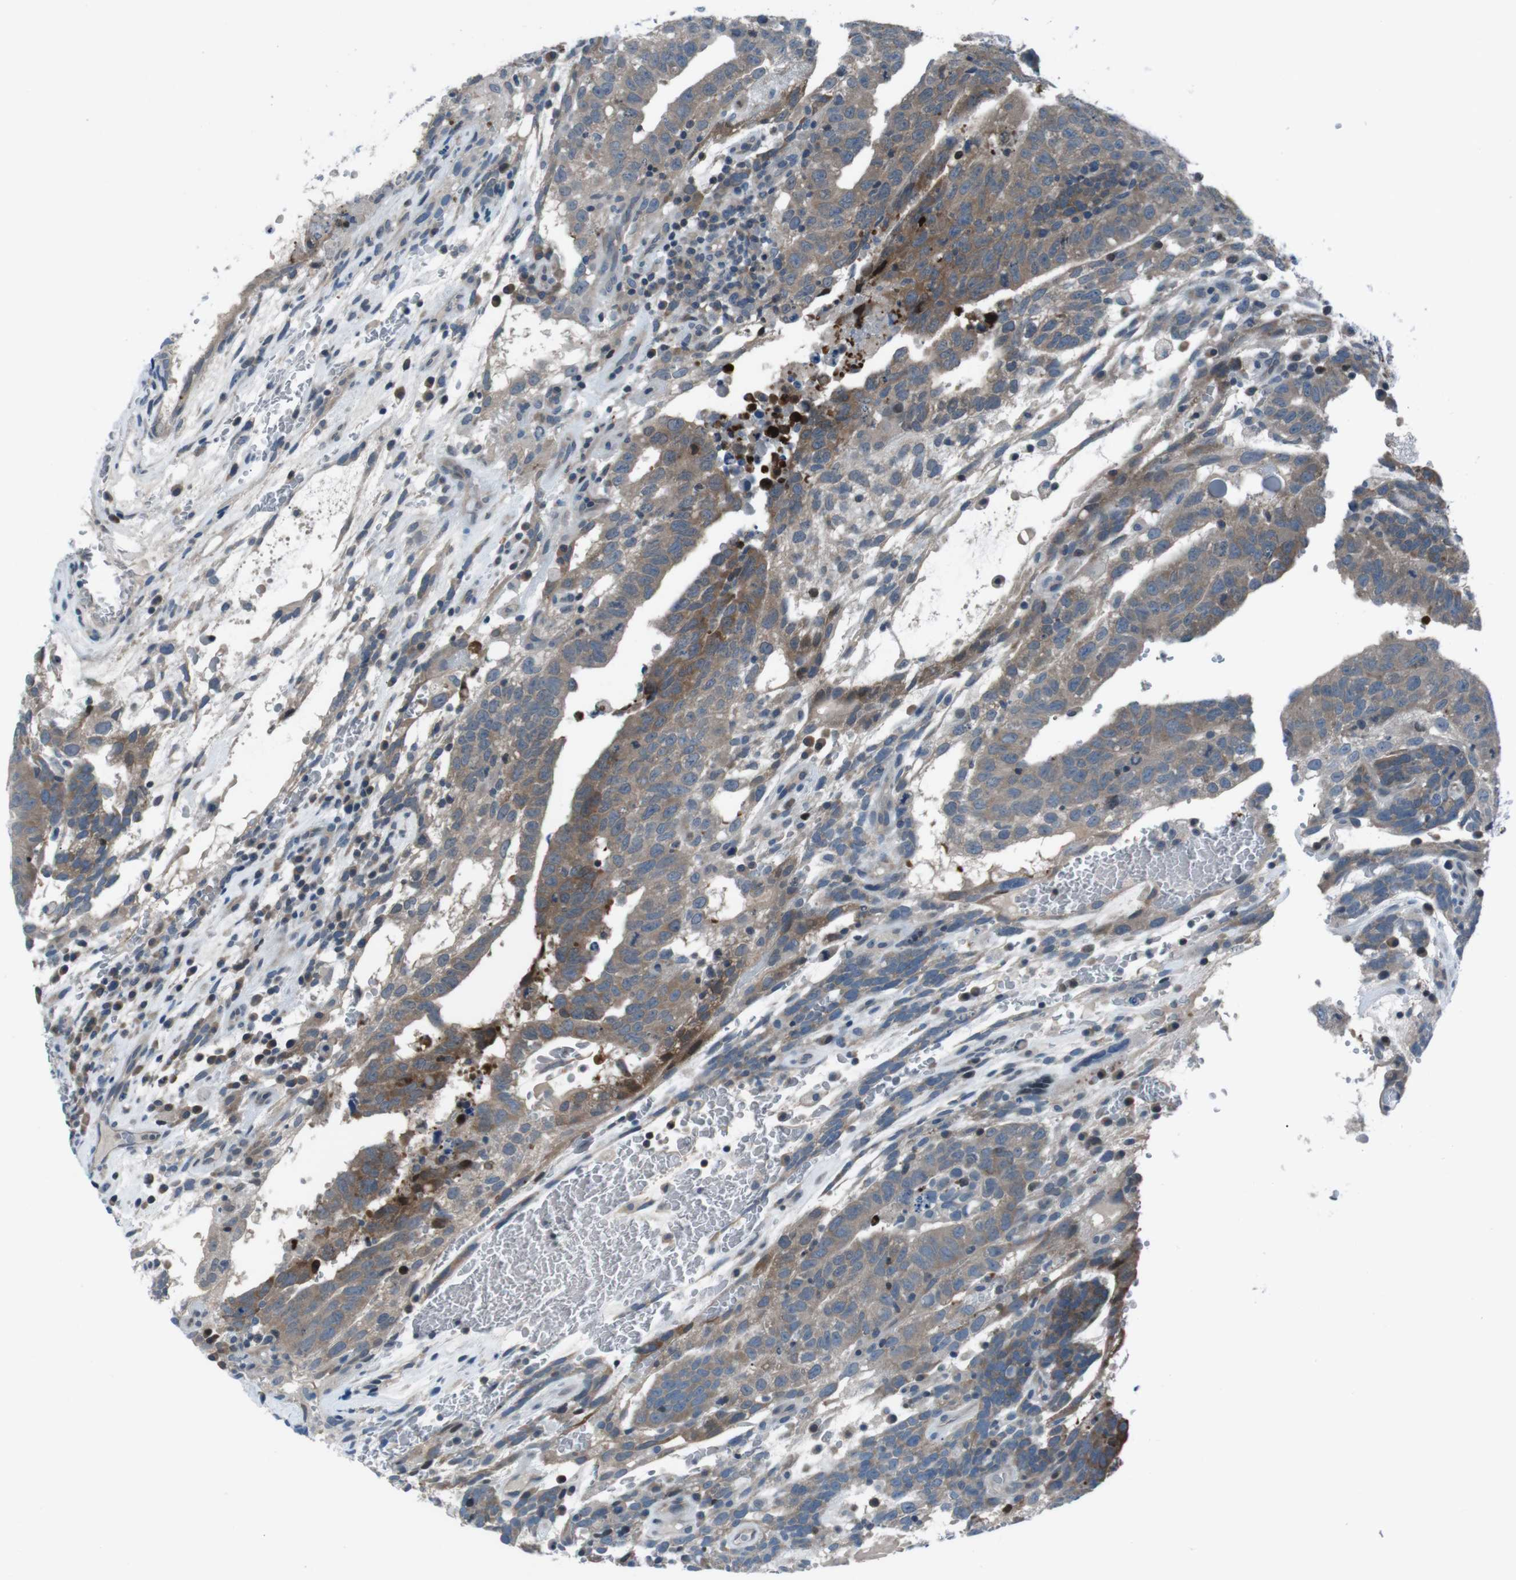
{"staining": {"intensity": "moderate", "quantity": ">75%", "location": "cytoplasmic/membranous"}, "tissue": "testis cancer", "cell_type": "Tumor cells", "image_type": "cancer", "snomed": [{"axis": "morphology", "description": "Seminoma, NOS"}, {"axis": "morphology", "description": "Carcinoma, Embryonal, NOS"}, {"axis": "topography", "description": "Testis"}], "caption": "Immunohistochemistry (IHC) micrograph of human testis cancer stained for a protein (brown), which displays medium levels of moderate cytoplasmic/membranous staining in about >75% of tumor cells.", "gene": "NANOS2", "patient": {"sex": "male", "age": 52}}